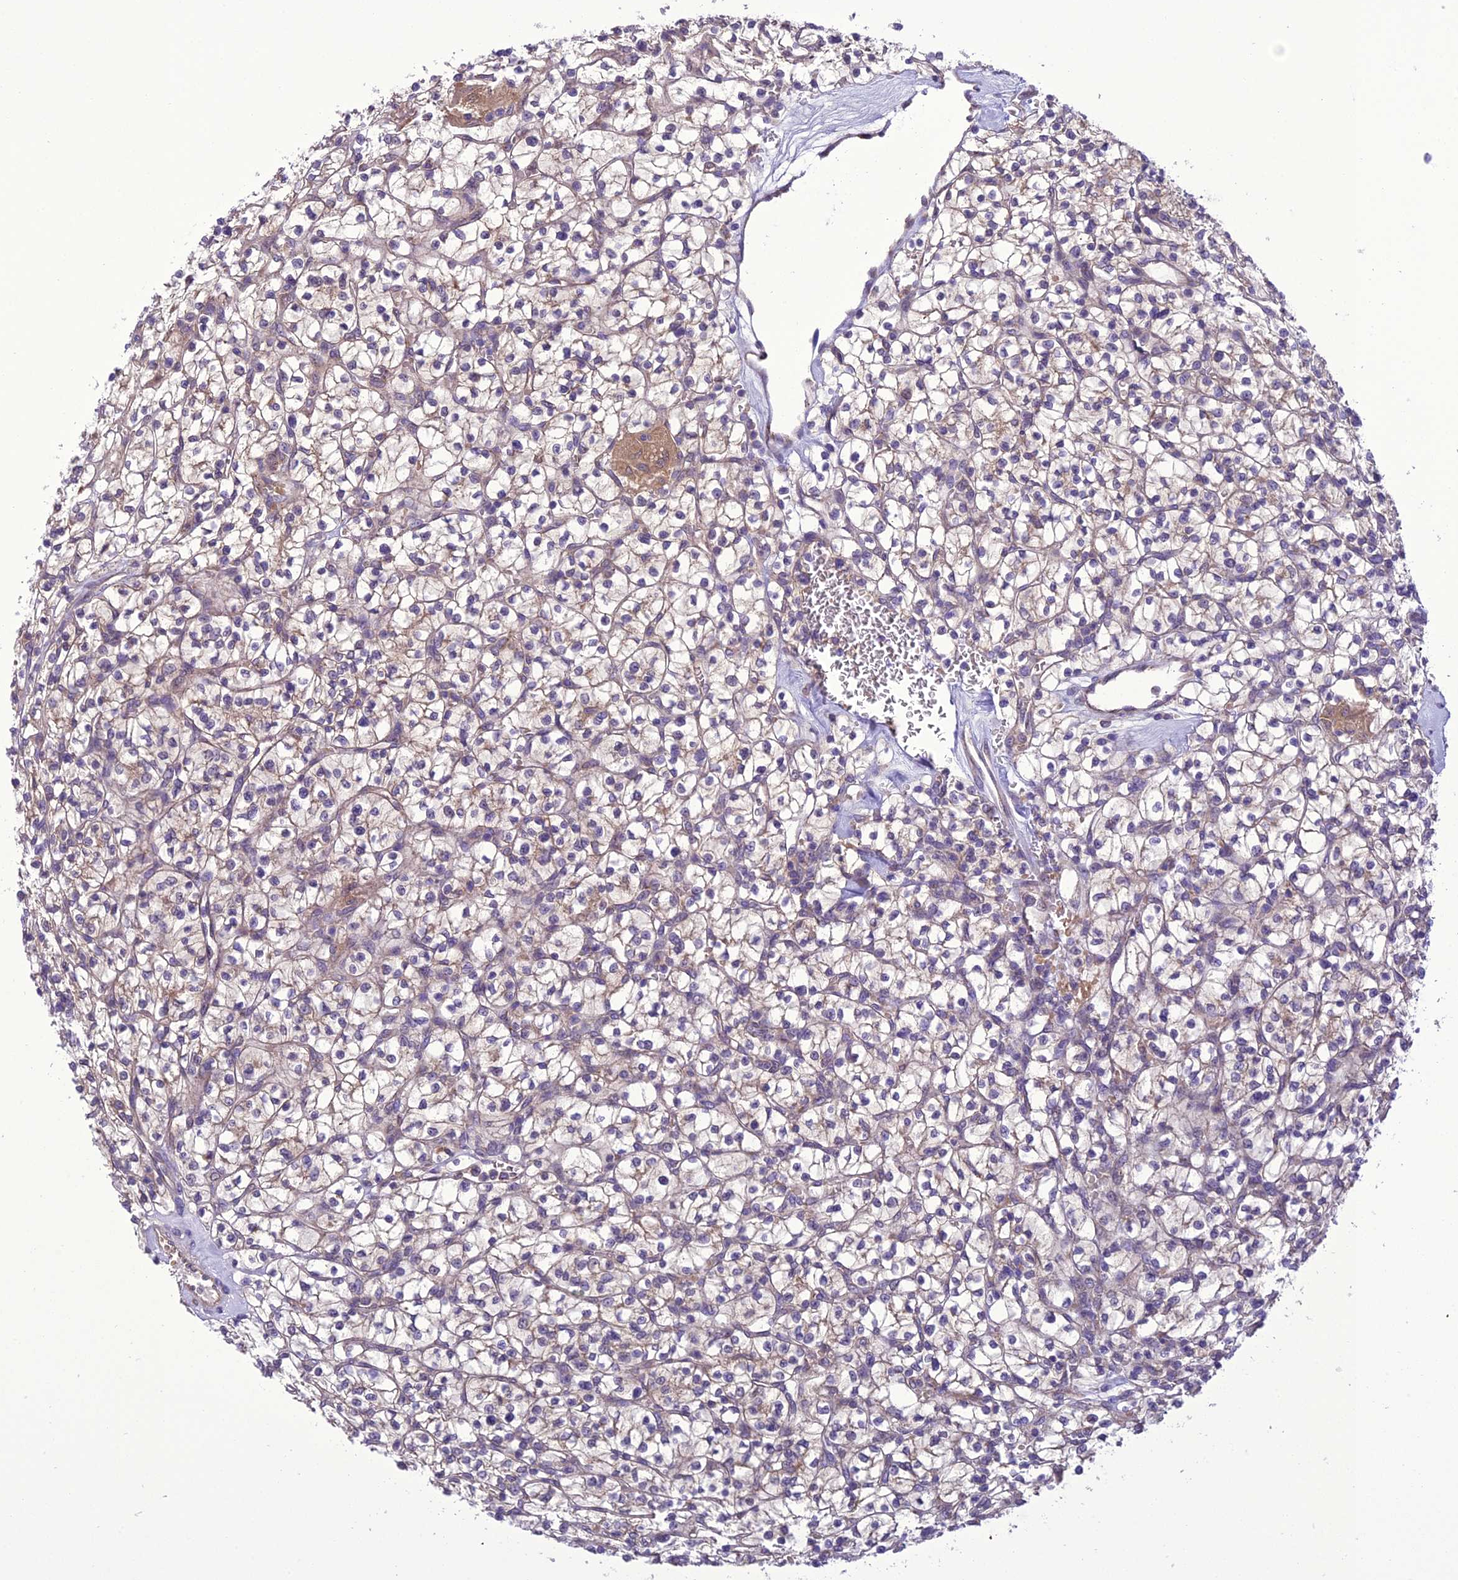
{"staining": {"intensity": "weak", "quantity": "<25%", "location": "cytoplasmic/membranous"}, "tissue": "renal cancer", "cell_type": "Tumor cells", "image_type": "cancer", "snomed": [{"axis": "morphology", "description": "Adenocarcinoma, NOS"}, {"axis": "topography", "description": "Kidney"}], "caption": "DAB immunohistochemical staining of renal cancer exhibits no significant positivity in tumor cells. The staining was performed using DAB to visualize the protein expression in brown, while the nuclei were stained in blue with hematoxylin (Magnification: 20x).", "gene": "BORCS6", "patient": {"sex": "female", "age": 64}}